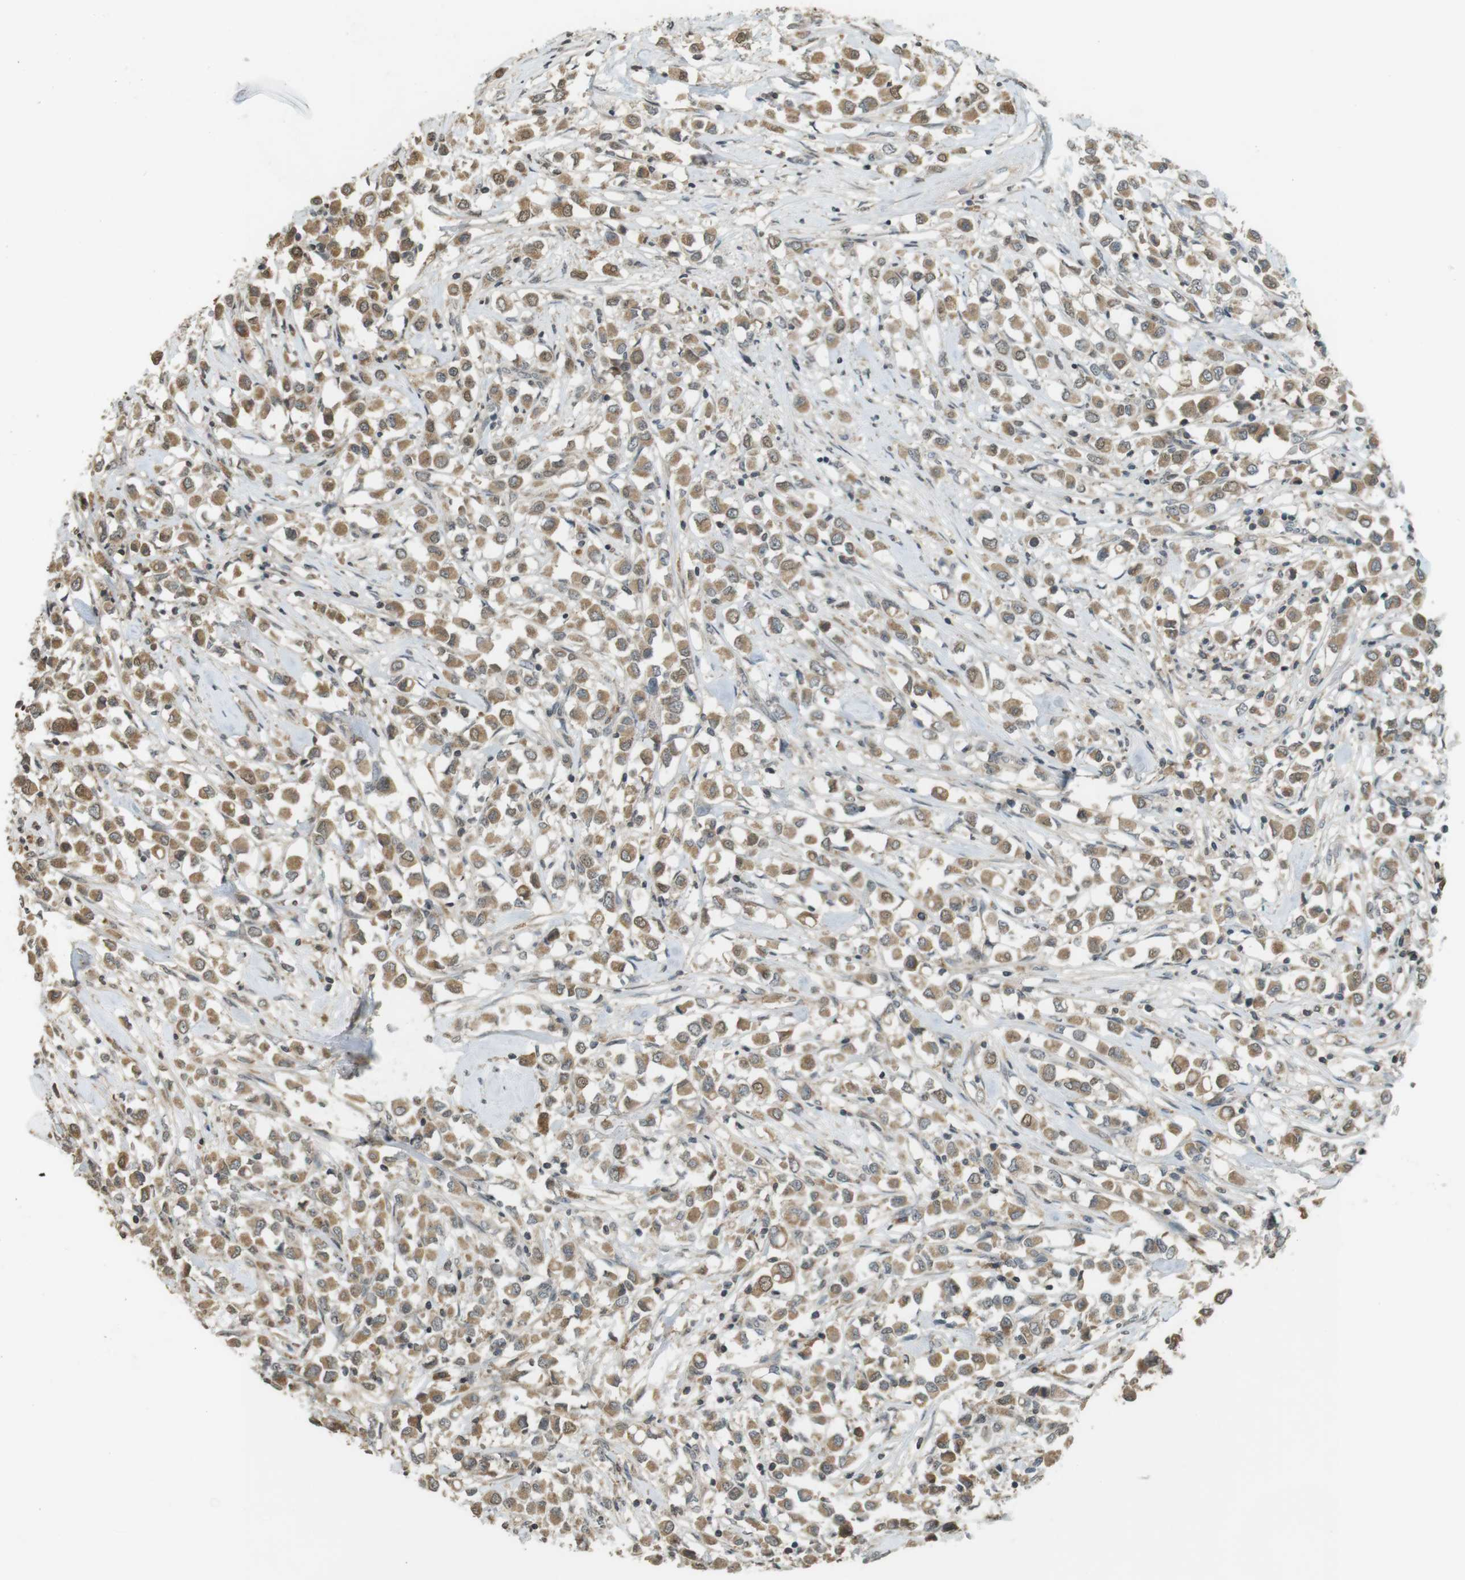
{"staining": {"intensity": "moderate", "quantity": ">75%", "location": "cytoplasmic/membranous"}, "tissue": "breast cancer", "cell_type": "Tumor cells", "image_type": "cancer", "snomed": [{"axis": "morphology", "description": "Duct carcinoma"}, {"axis": "topography", "description": "Breast"}], "caption": "An IHC photomicrograph of tumor tissue is shown. Protein staining in brown shows moderate cytoplasmic/membranous positivity in invasive ductal carcinoma (breast) within tumor cells. The protein of interest is stained brown, and the nuclei are stained in blue (DAB (3,3'-diaminobenzidine) IHC with brightfield microscopy, high magnification).", "gene": "SRR", "patient": {"sex": "female", "age": 61}}